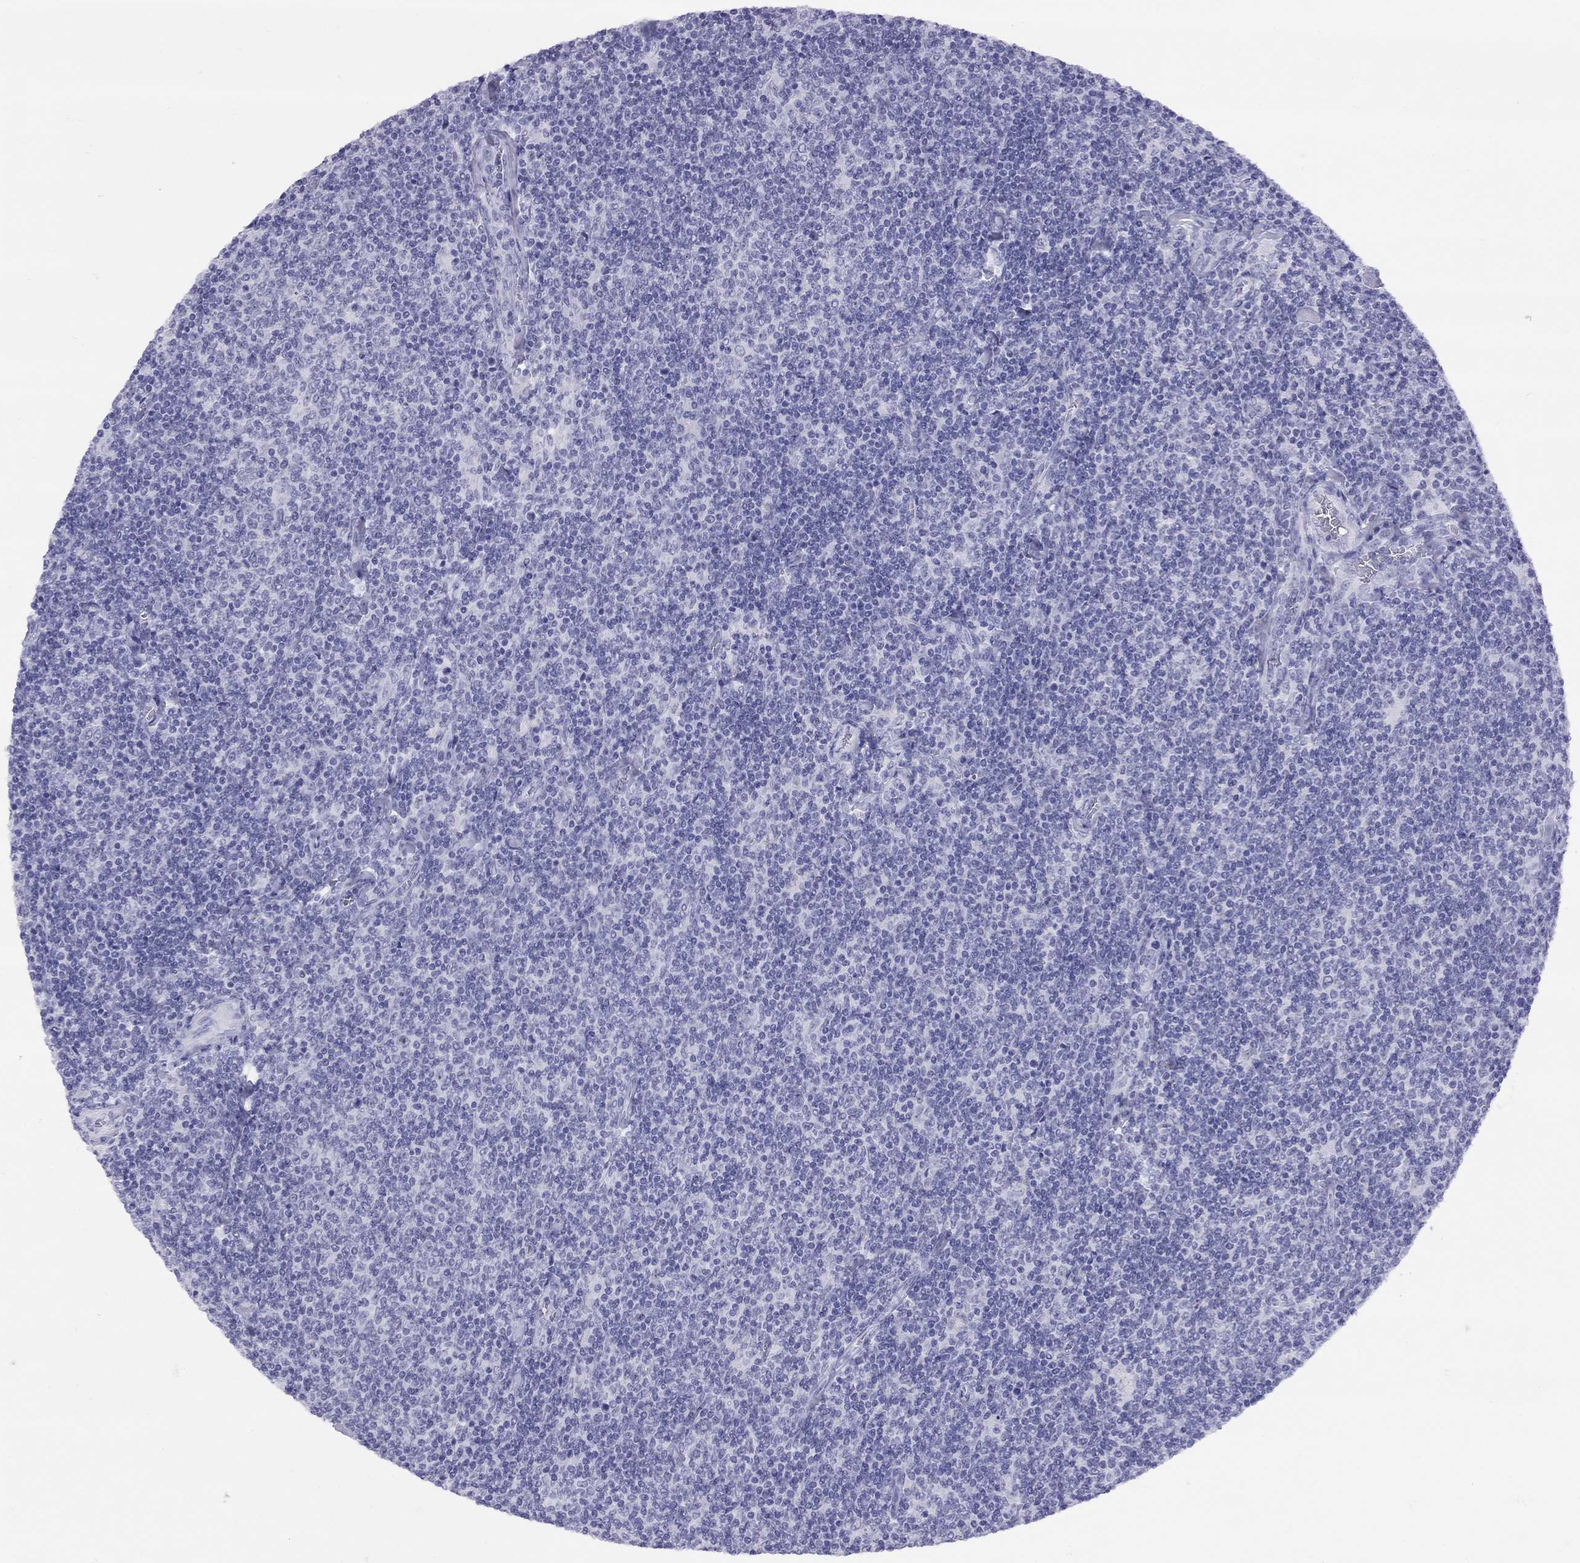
{"staining": {"intensity": "negative", "quantity": "none", "location": "none"}, "tissue": "lymphoma", "cell_type": "Tumor cells", "image_type": "cancer", "snomed": [{"axis": "morphology", "description": "Malignant lymphoma, non-Hodgkin's type, Low grade"}, {"axis": "topography", "description": "Lymph node"}], "caption": "The histopathology image displays no staining of tumor cells in malignant lymphoma, non-Hodgkin's type (low-grade).", "gene": "LYAR", "patient": {"sex": "male", "age": 52}}